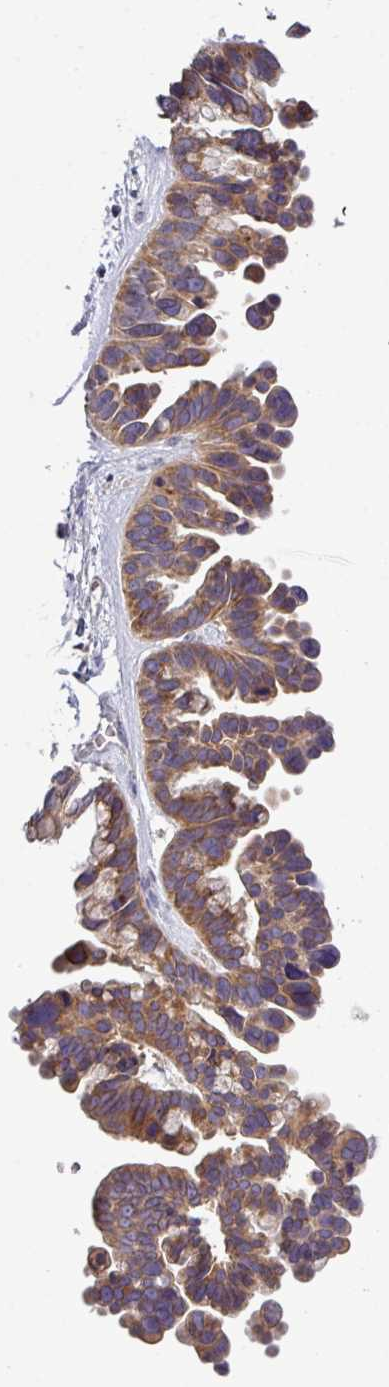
{"staining": {"intensity": "moderate", "quantity": ">75%", "location": "cytoplasmic/membranous"}, "tissue": "ovarian cancer", "cell_type": "Tumor cells", "image_type": "cancer", "snomed": [{"axis": "morphology", "description": "Cystadenocarcinoma, serous, NOS"}, {"axis": "topography", "description": "Ovary"}], "caption": "This is a micrograph of immunohistochemistry staining of ovarian cancer (serous cystadenocarcinoma), which shows moderate staining in the cytoplasmic/membranous of tumor cells.", "gene": "TMEM62", "patient": {"sex": "female", "age": 56}}